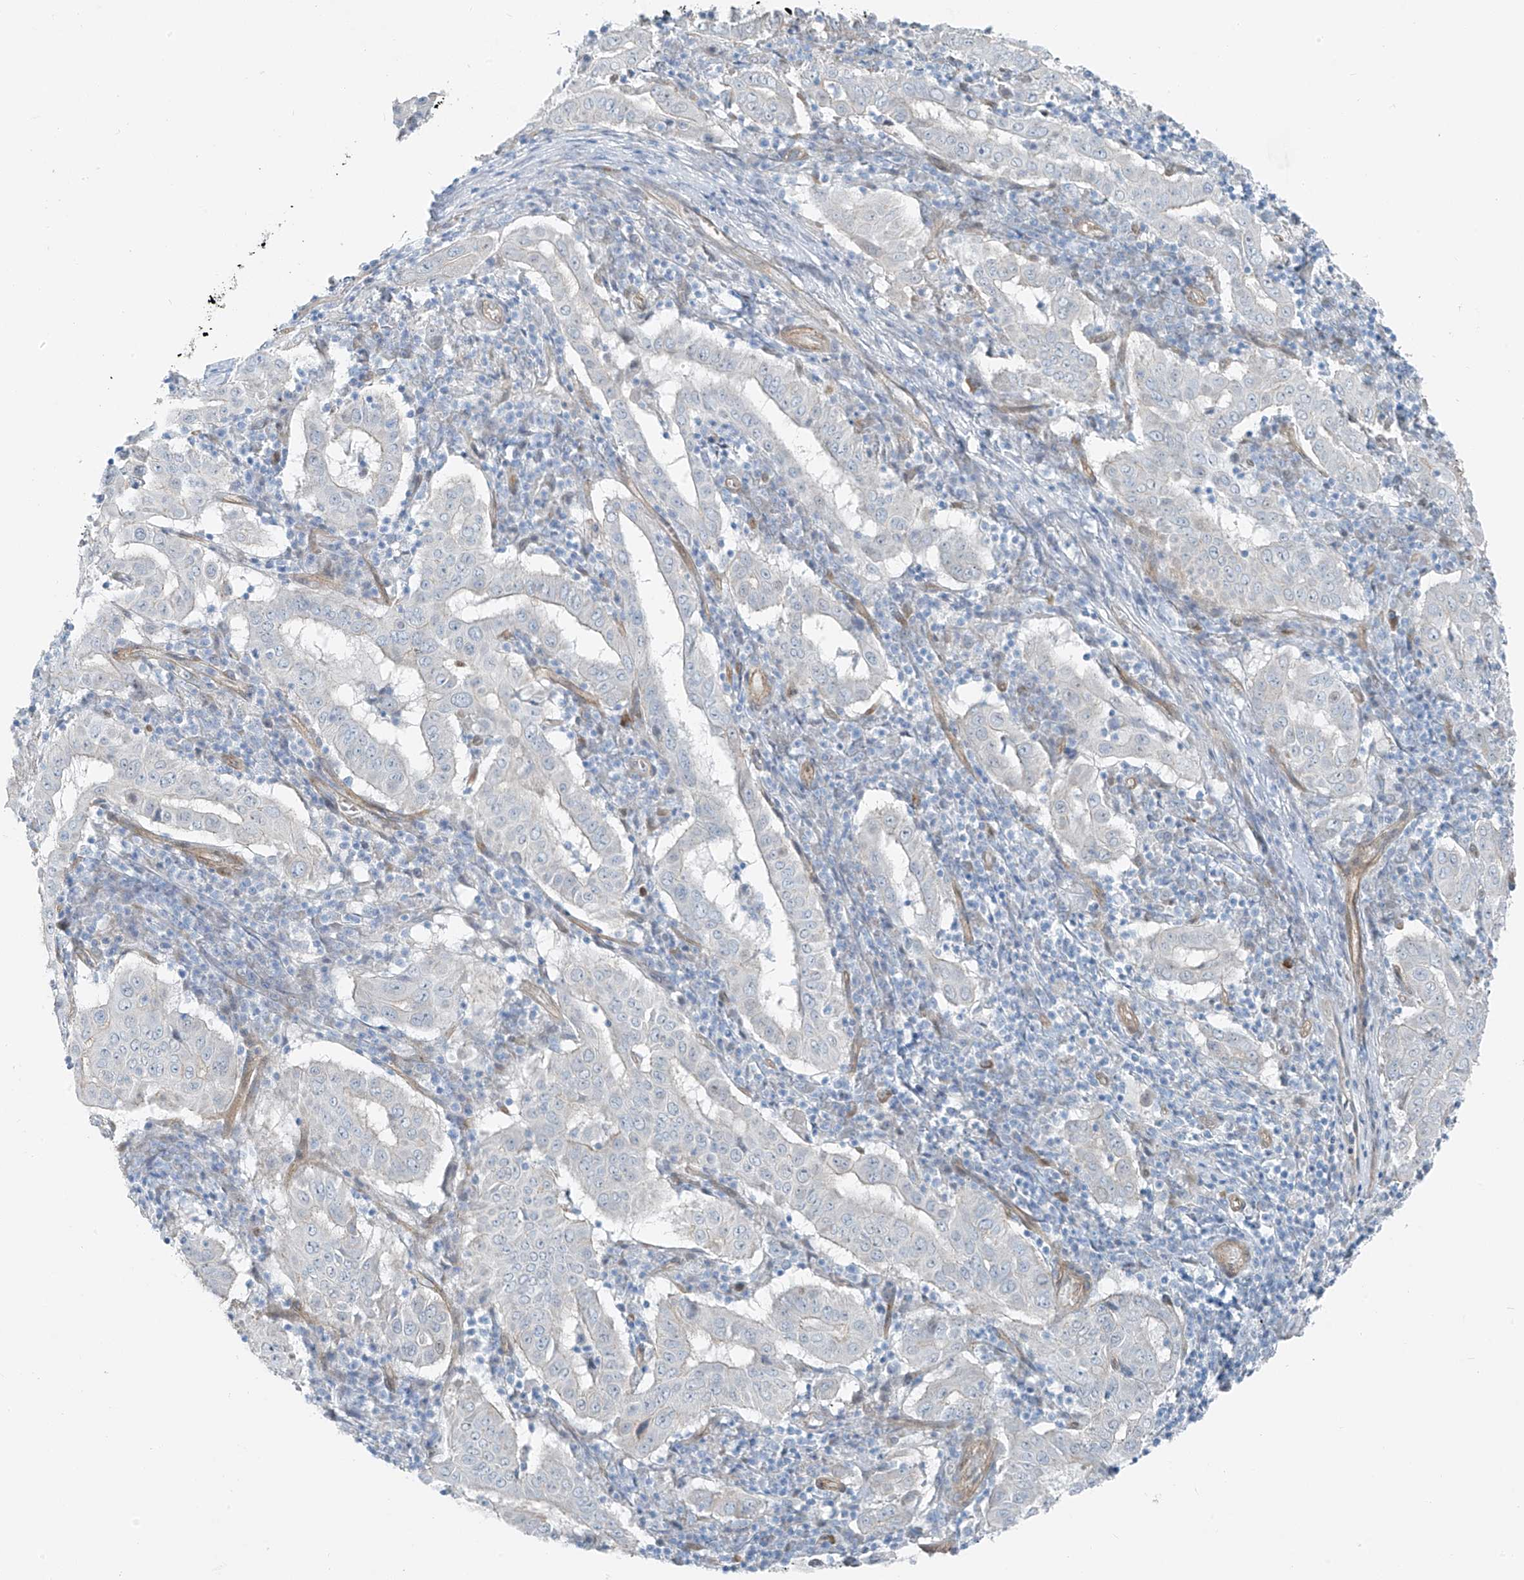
{"staining": {"intensity": "negative", "quantity": "none", "location": "none"}, "tissue": "pancreatic cancer", "cell_type": "Tumor cells", "image_type": "cancer", "snomed": [{"axis": "morphology", "description": "Adenocarcinoma, NOS"}, {"axis": "topography", "description": "Pancreas"}], "caption": "Tumor cells are negative for brown protein staining in pancreatic cancer (adenocarcinoma).", "gene": "TNS2", "patient": {"sex": "male", "age": 63}}